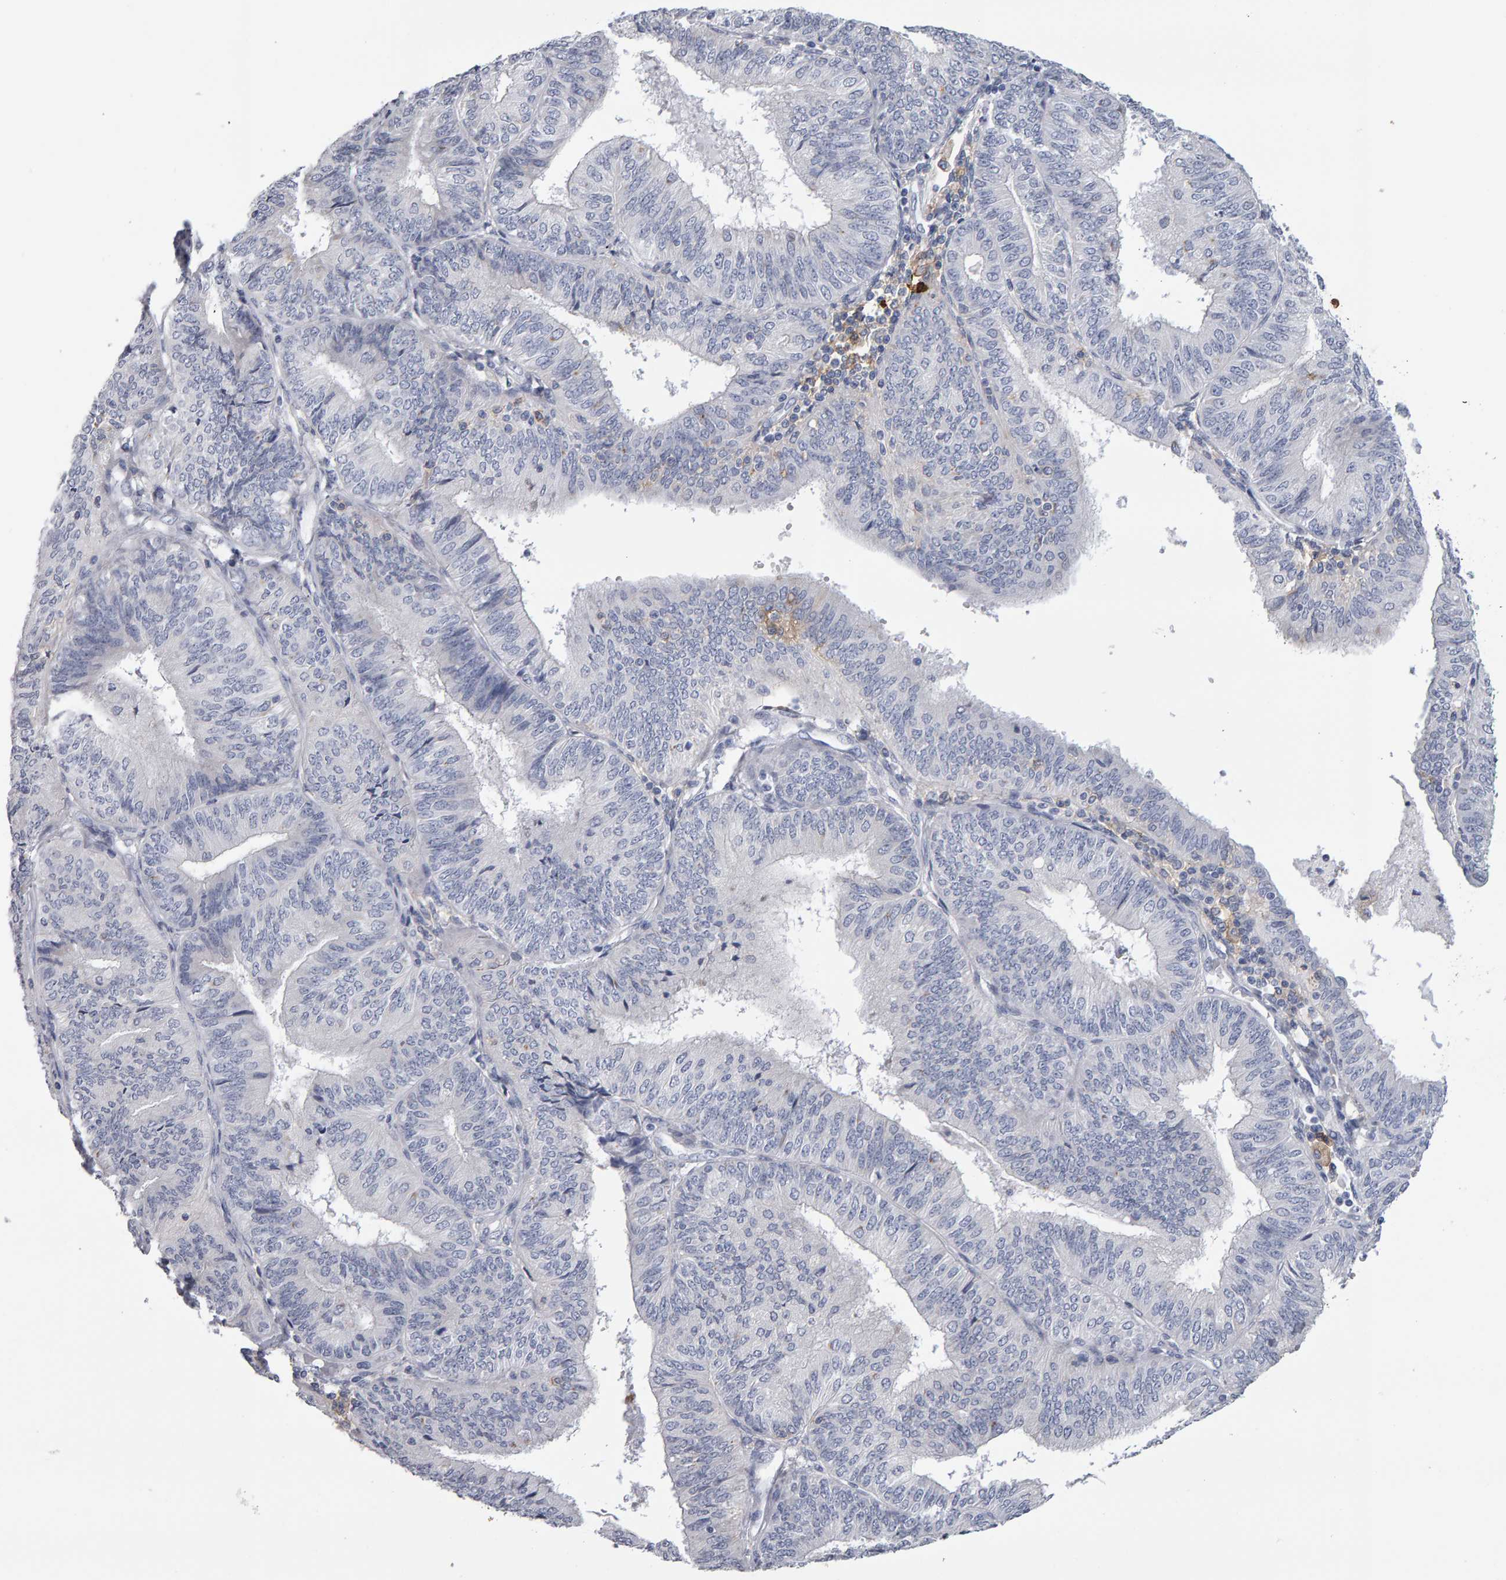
{"staining": {"intensity": "negative", "quantity": "none", "location": "none"}, "tissue": "endometrial cancer", "cell_type": "Tumor cells", "image_type": "cancer", "snomed": [{"axis": "morphology", "description": "Adenocarcinoma, NOS"}, {"axis": "topography", "description": "Endometrium"}], "caption": "Tumor cells show no significant protein positivity in endometrial adenocarcinoma.", "gene": "CD38", "patient": {"sex": "female", "age": 58}}